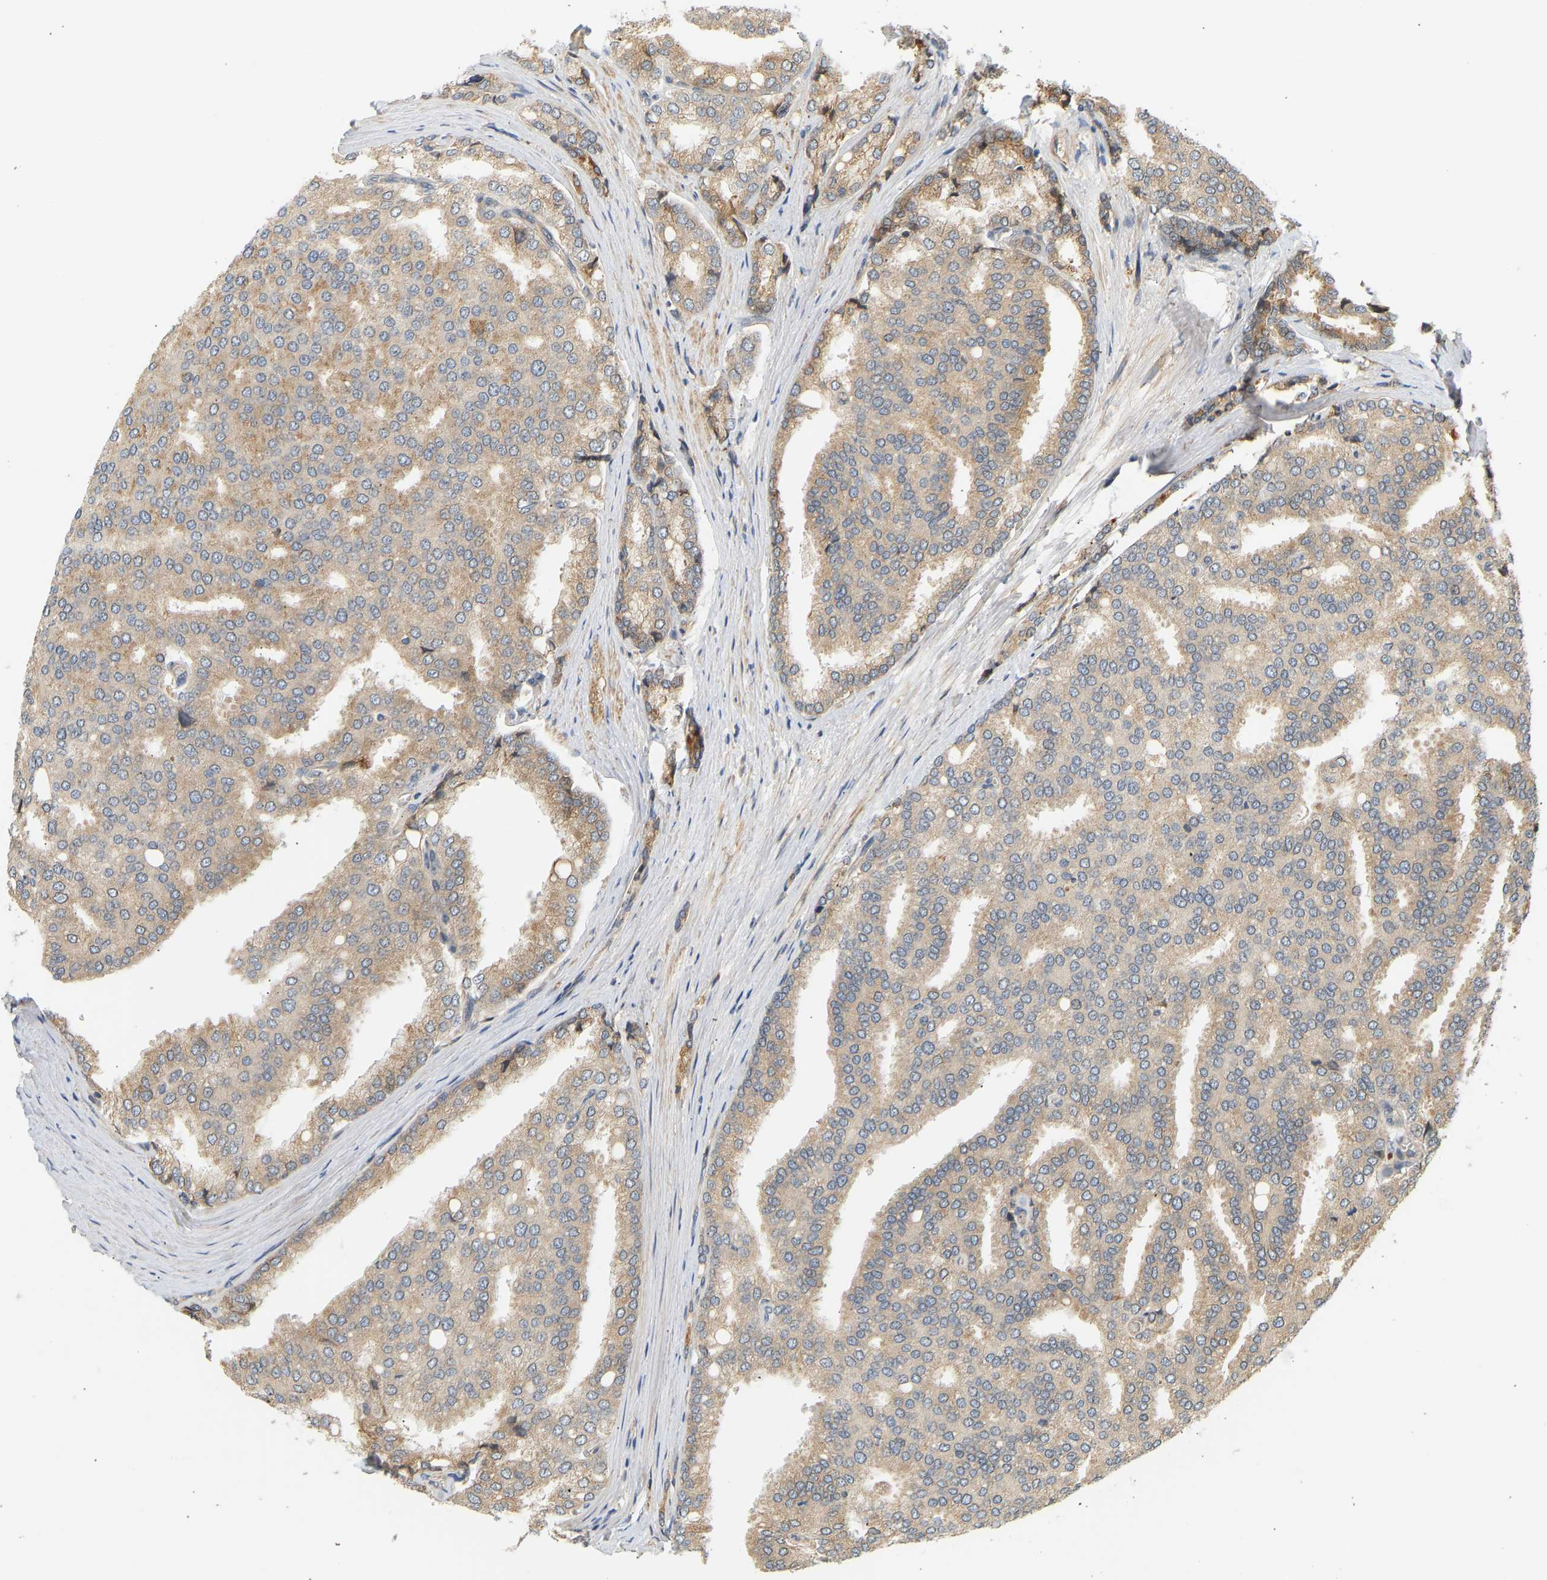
{"staining": {"intensity": "moderate", "quantity": "25%-75%", "location": "cytoplasmic/membranous"}, "tissue": "prostate cancer", "cell_type": "Tumor cells", "image_type": "cancer", "snomed": [{"axis": "morphology", "description": "Adenocarcinoma, High grade"}, {"axis": "topography", "description": "Prostate"}], "caption": "A brown stain highlights moderate cytoplasmic/membranous expression of a protein in prostate cancer (high-grade adenocarcinoma) tumor cells.", "gene": "CEP57", "patient": {"sex": "male", "age": 50}}